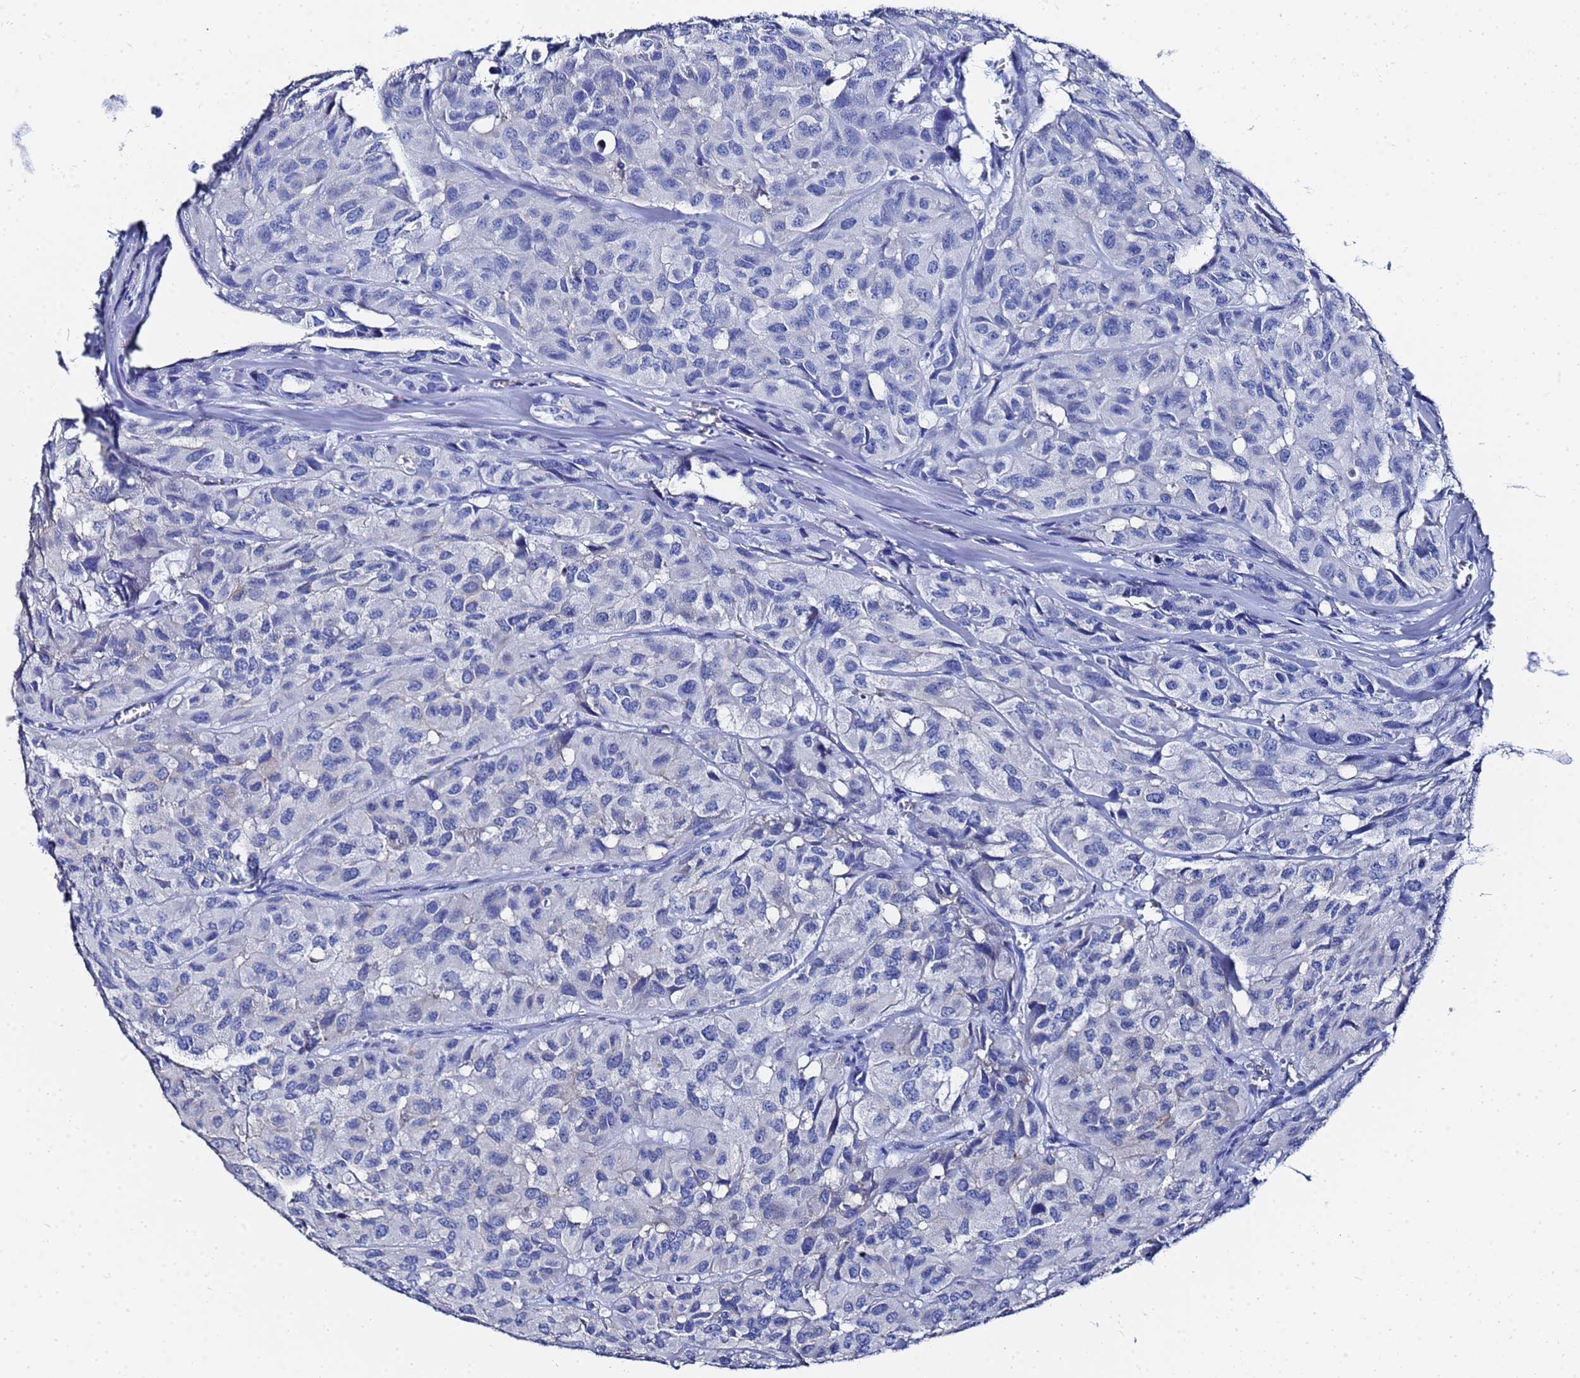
{"staining": {"intensity": "negative", "quantity": "none", "location": "none"}, "tissue": "head and neck cancer", "cell_type": "Tumor cells", "image_type": "cancer", "snomed": [{"axis": "morphology", "description": "Adenocarcinoma, NOS"}, {"axis": "topography", "description": "Salivary gland, NOS"}, {"axis": "topography", "description": "Head-Neck"}], "caption": "Immunohistochemistry (IHC) micrograph of neoplastic tissue: human head and neck adenocarcinoma stained with DAB demonstrates no significant protein positivity in tumor cells.", "gene": "GGT1", "patient": {"sex": "female", "age": 76}}